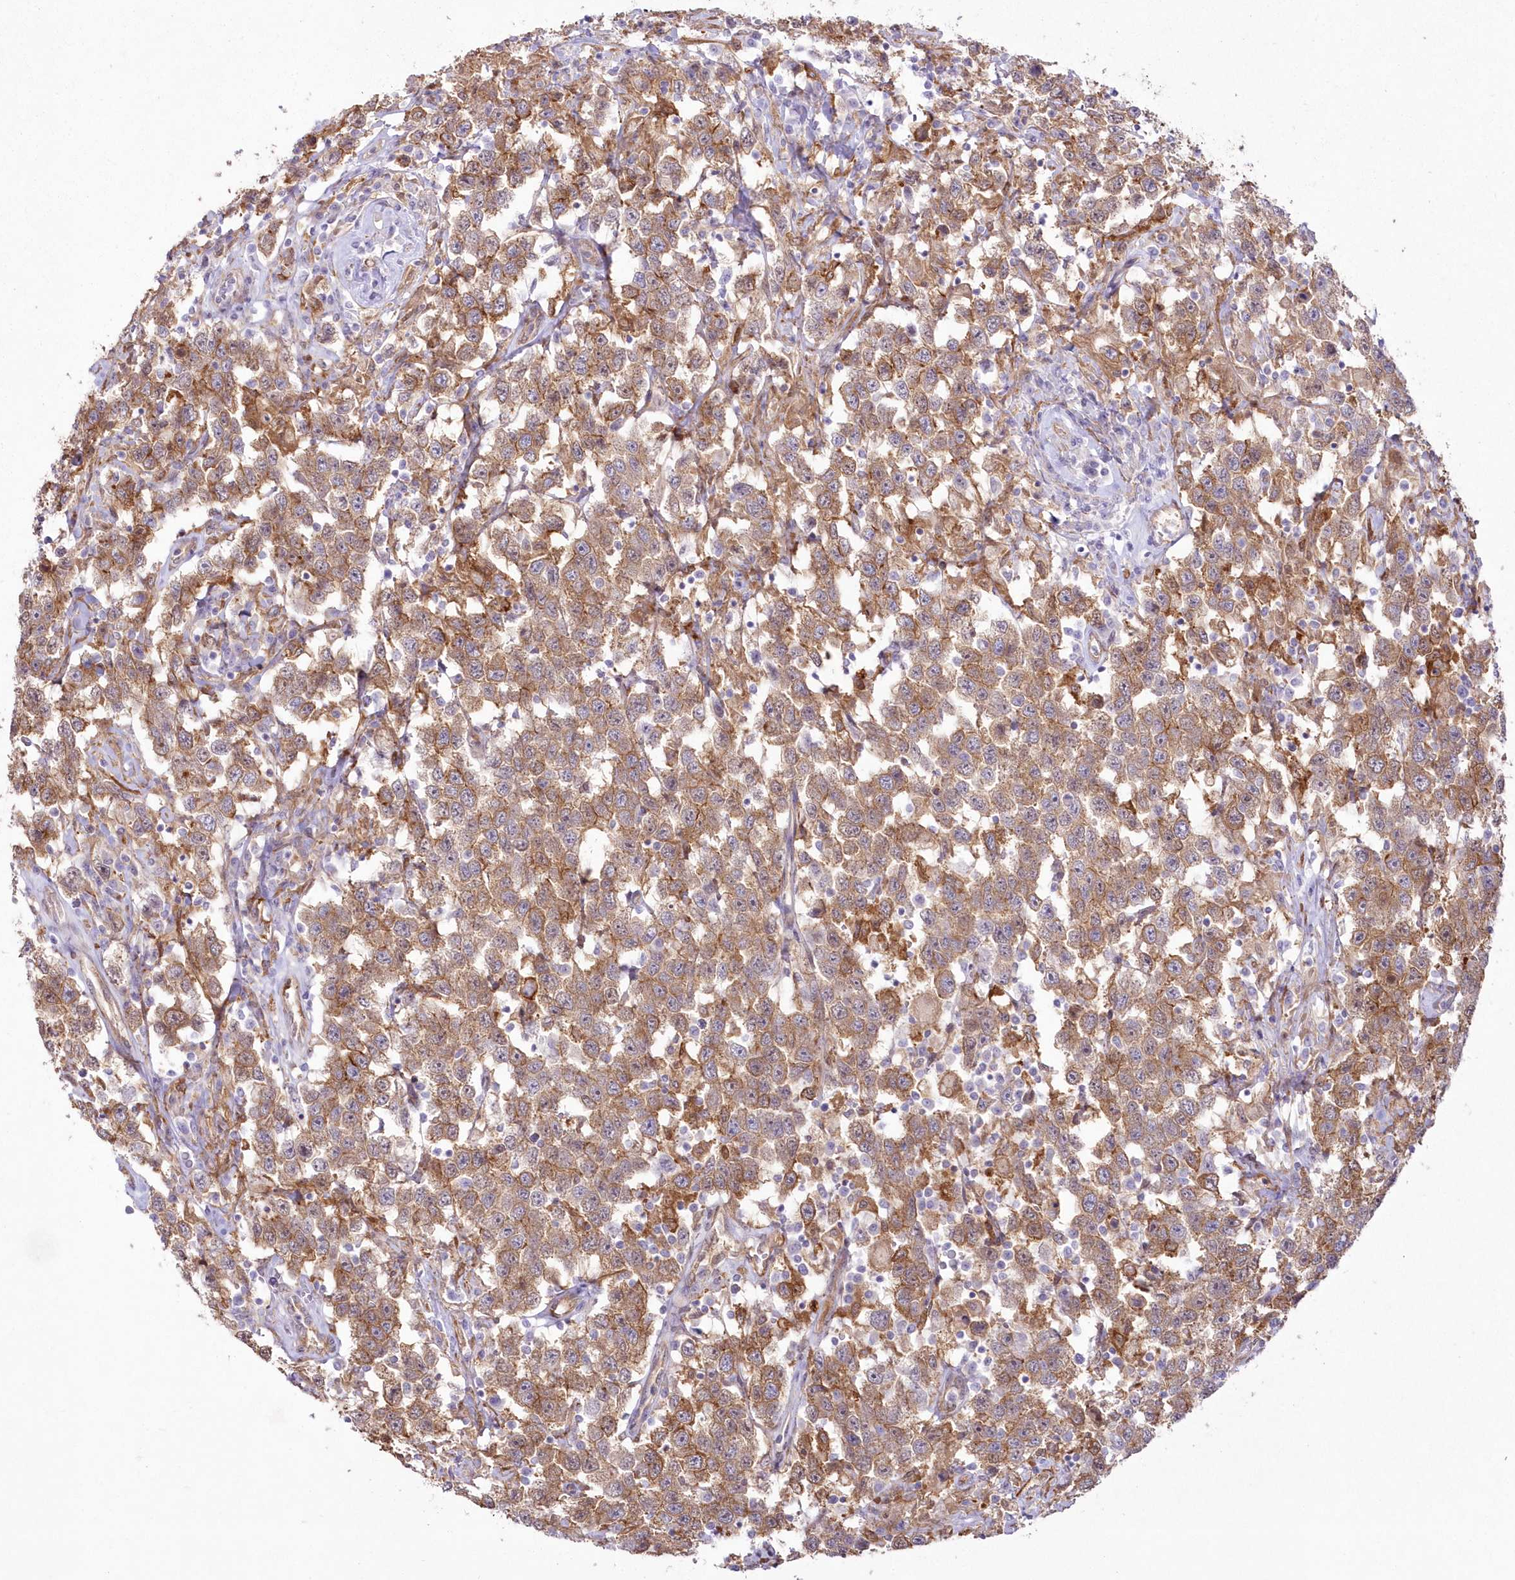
{"staining": {"intensity": "moderate", "quantity": ">75%", "location": "cytoplasmic/membranous"}, "tissue": "testis cancer", "cell_type": "Tumor cells", "image_type": "cancer", "snomed": [{"axis": "morphology", "description": "Seminoma, NOS"}, {"axis": "topography", "description": "Testis"}], "caption": "IHC of seminoma (testis) shows medium levels of moderate cytoplasmic/membranous positivity in about >75% of tumor cells.", "gene": "SH3PXD2B", "patient": {"sex": "male", "age": 41}}